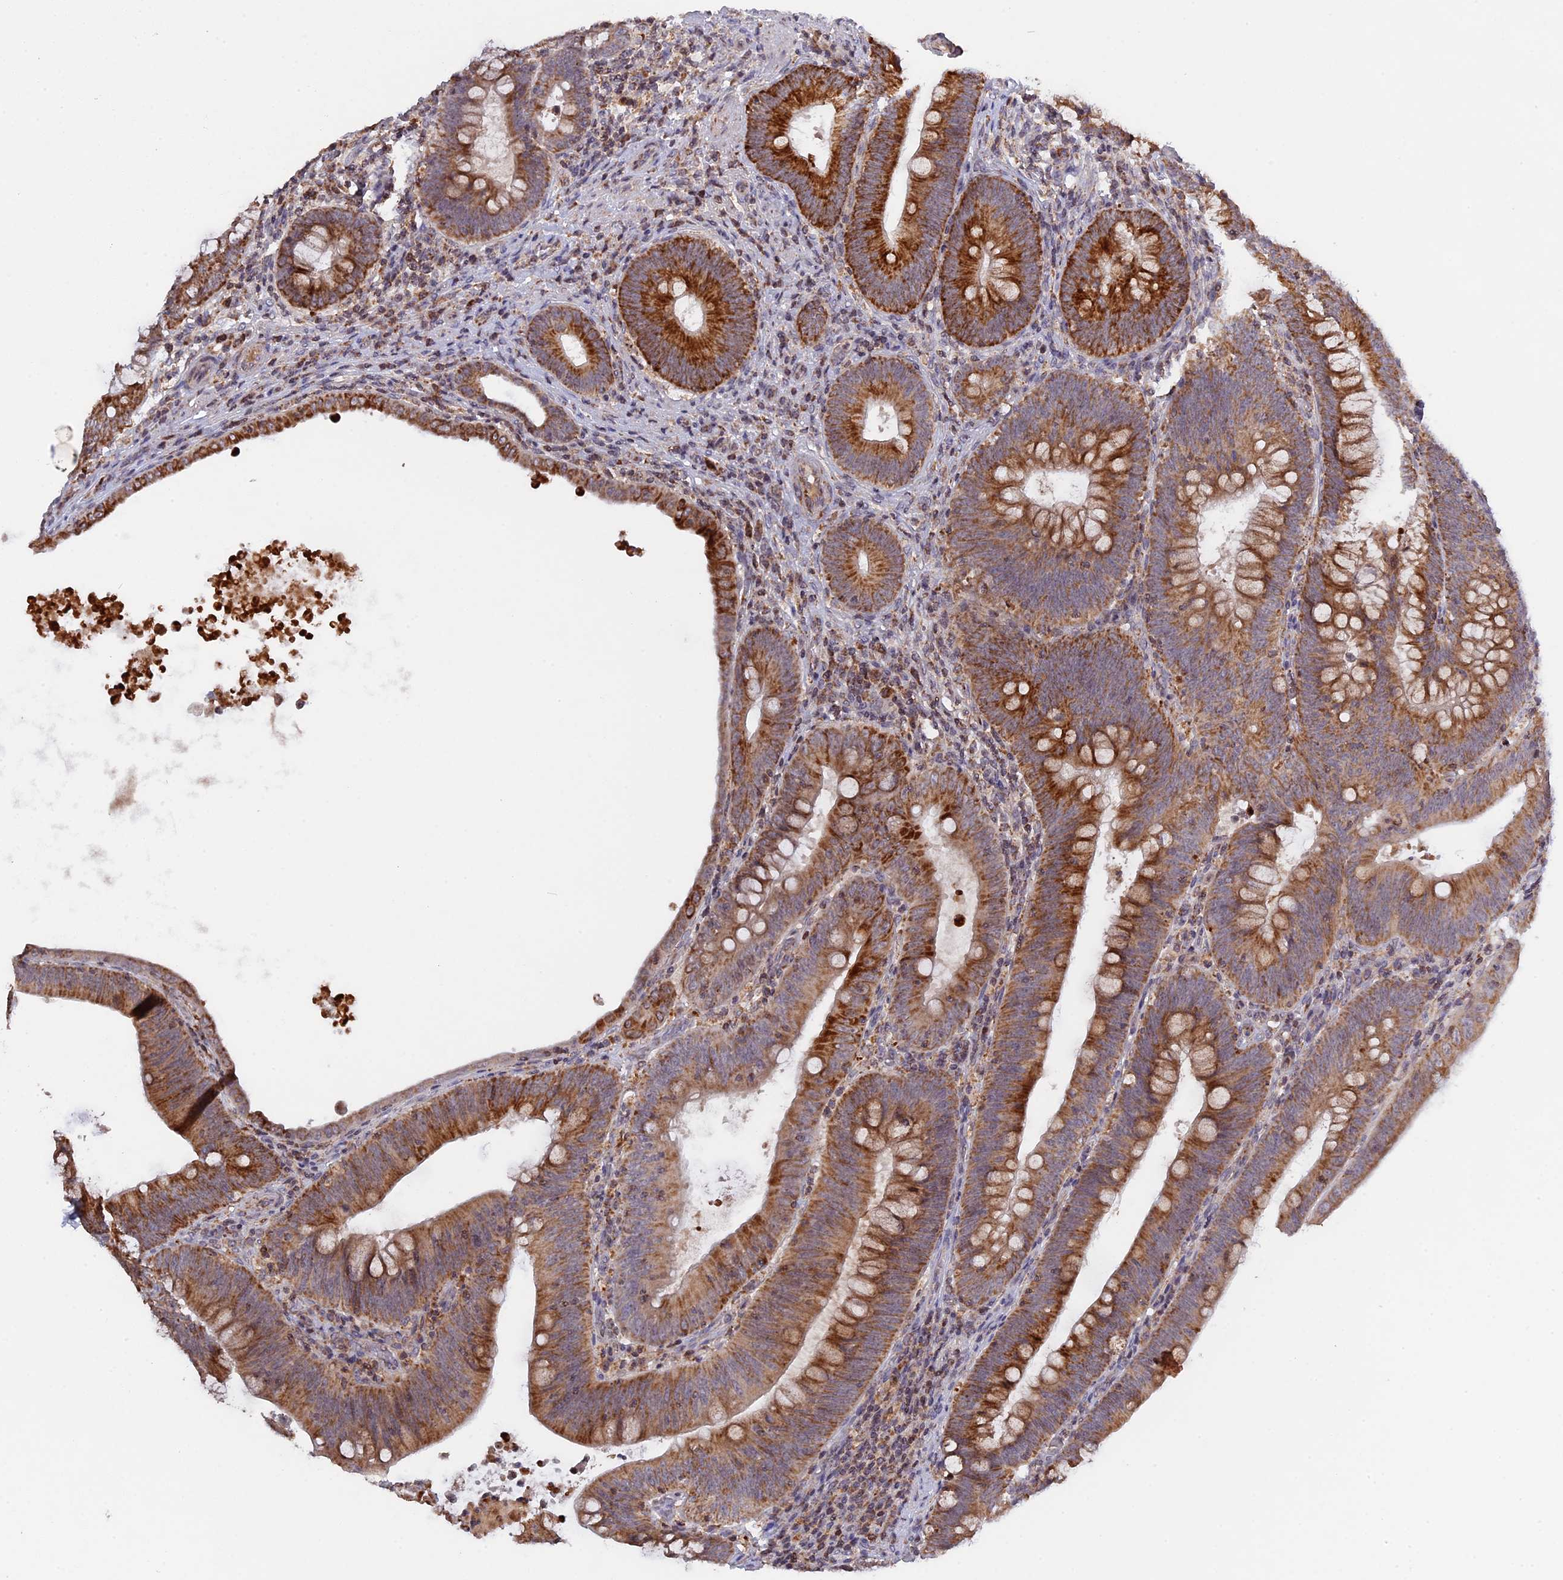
{"staining": {"intensity": "moderate", "quantity": ">75%", "location": "cytoplasmic/membranous"}, "tissue": "colorectal cancer", "cell_type": "Tumor cells", "image_type": "cancer", "snomed": [{"axis": "morphology", "description": "Normal tissue, NOS"}, {"axis": "topography", "description": "Colon"}], "caption": "Colorectal cancer stained with IHC demonstrates moderate cytoplasmic/membranous positivity in about >75% of tumor cells.", "gene": "MPV17L", "patient": {"sex": "female", "age": 82}}